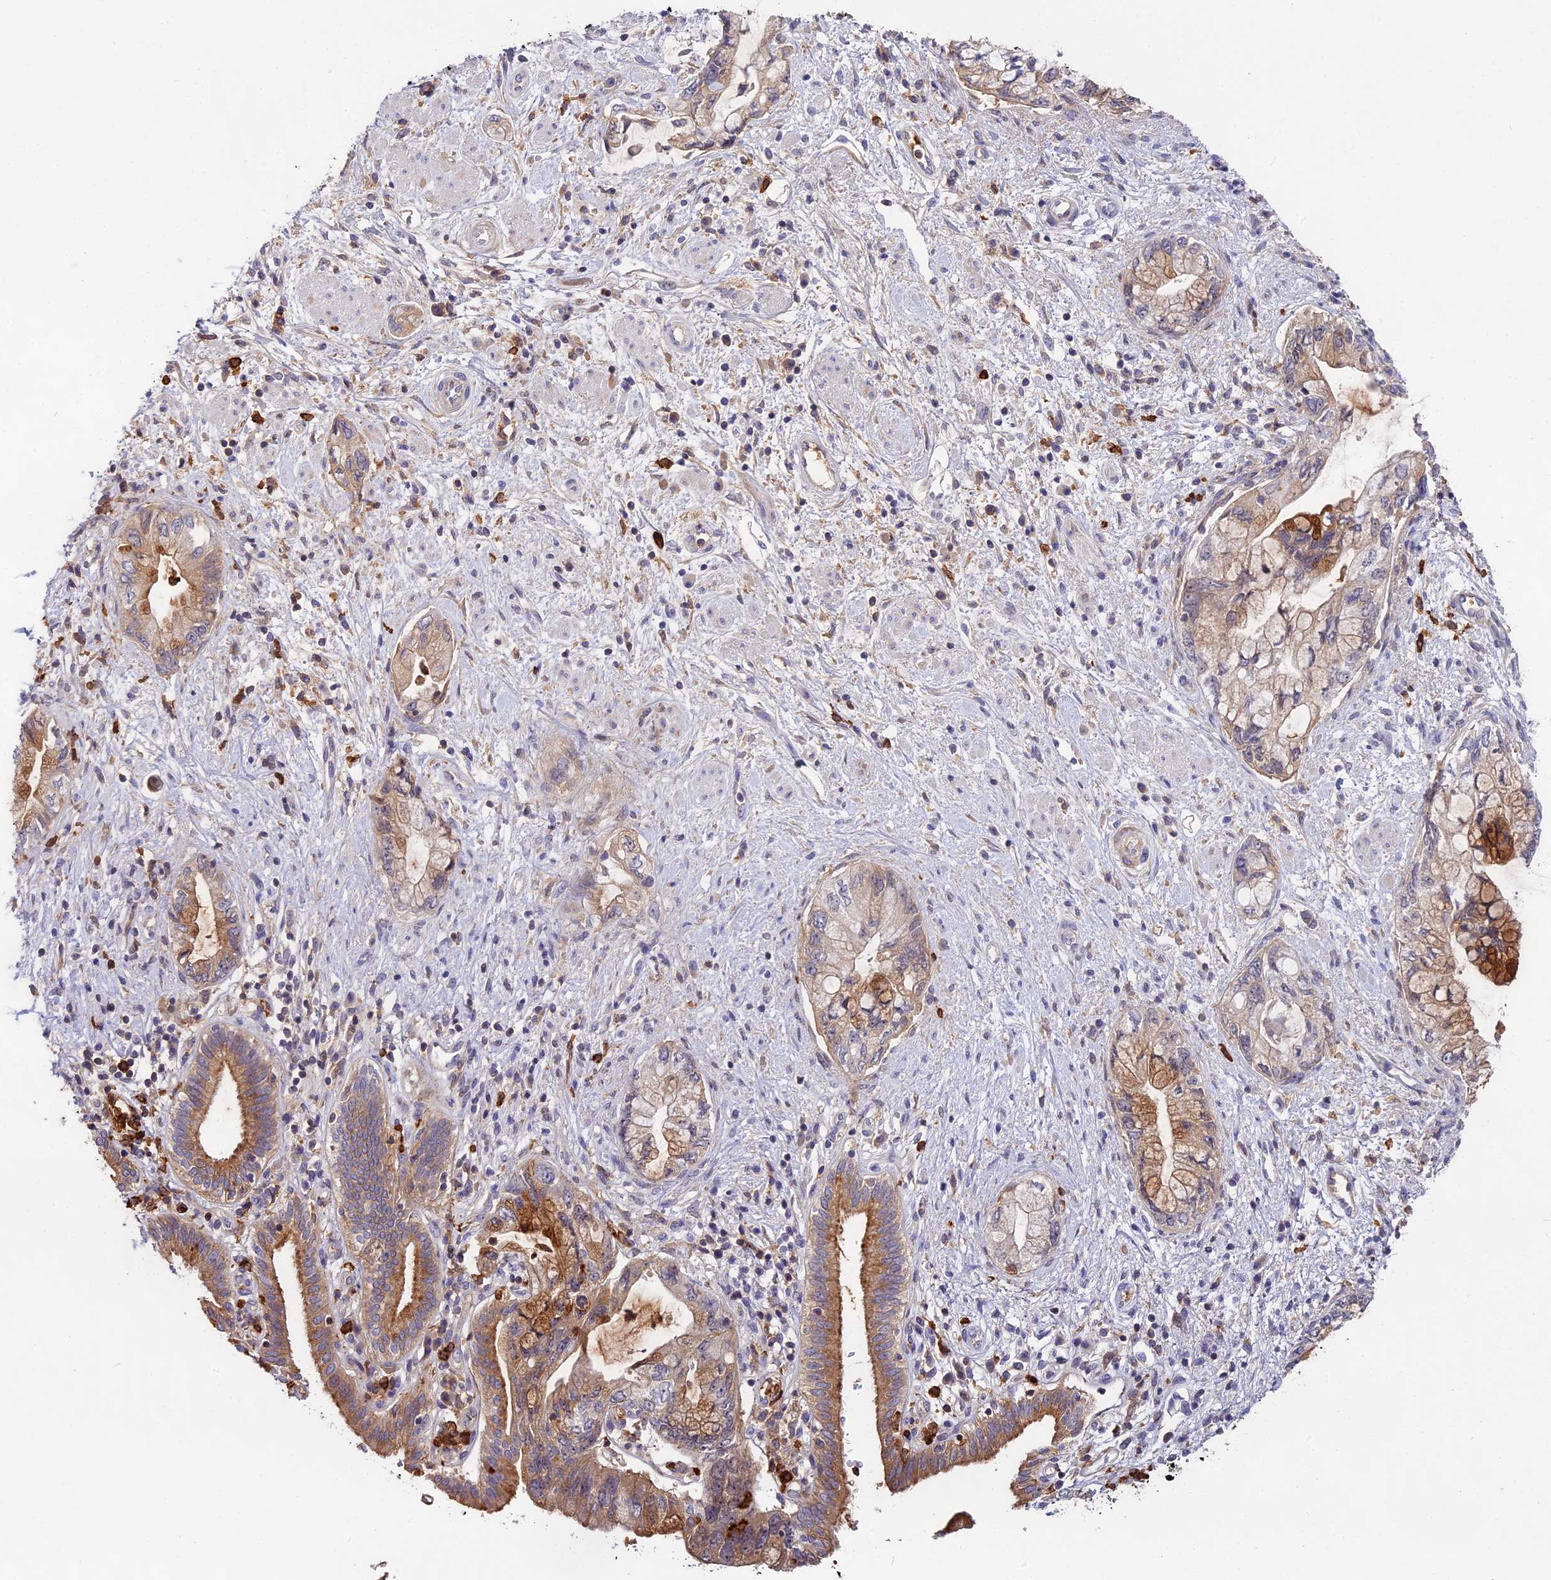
{"staining": {"intensity": "moderate", "quantity": ">75%", "location": "cytoplasmic/membranous"}, "tissue": "pancreatic cancer", "cell_type": "Tumor cells", "image_type": "cancer", "snomed": [{"axis": "morphology", "description": "Adenocarcinoma, NOS"}, {"axis": "topography", "description": "Pancreas"}], "caption": "Protein expression analysis of human pancreatic adenocarcinoma reveals moderate cytoplasmic/membranous expression in approximately >75% of tumor cells. (DAB (3,3'-diaminobenzidine) IHC with brightfield microscopy, high magnification).", "gene": "ADGRD1", "patient": {"sex": "female", "age": 73}}